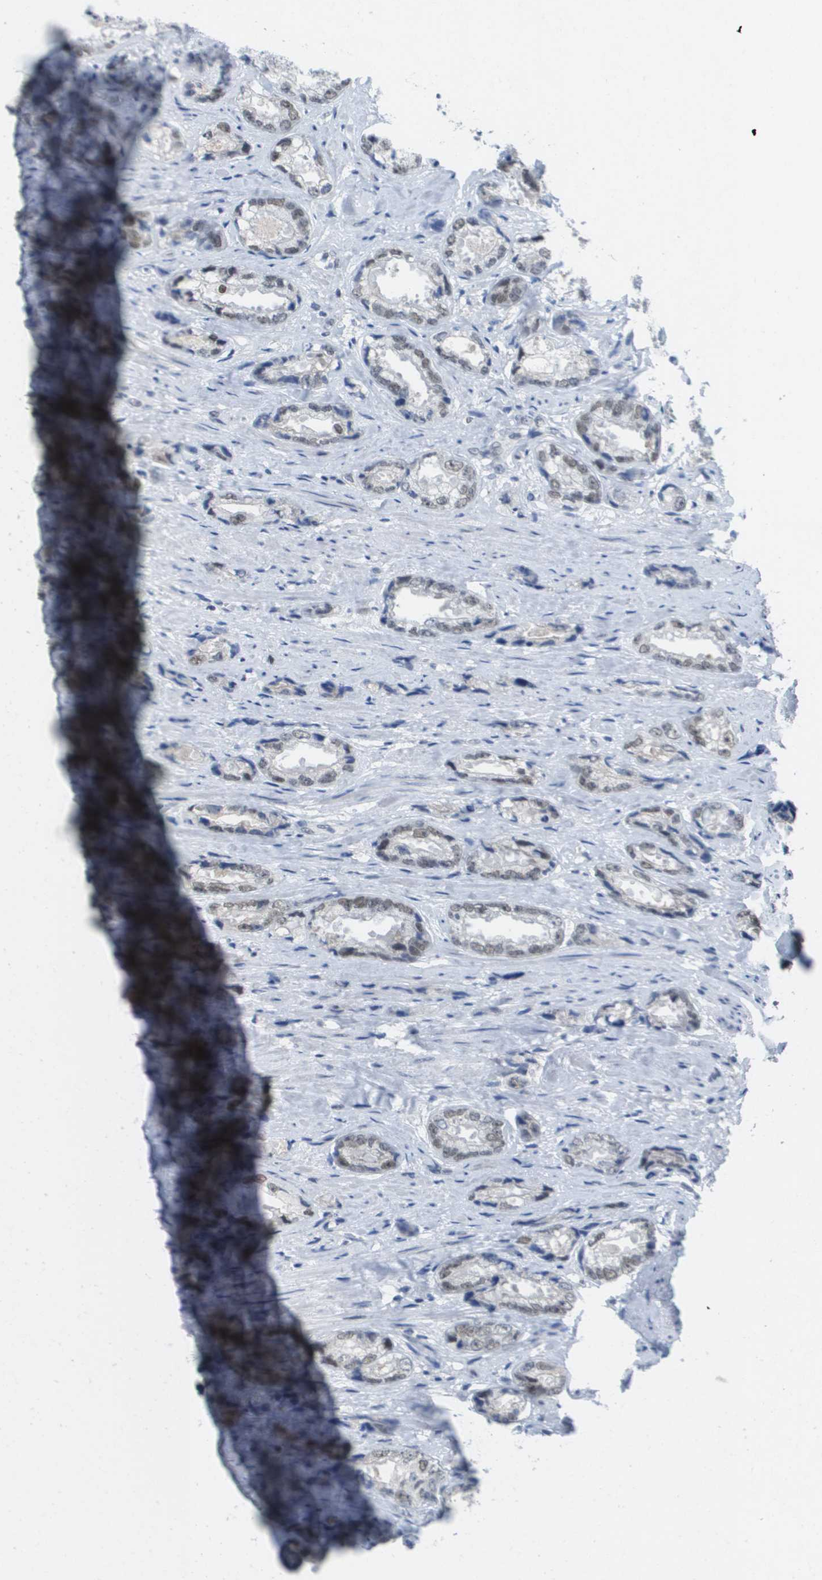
{"staining": {"intensity": "weak", "quantity": ">75%", "location": "nuclear"}, "tissue": "prostate cancer", "cell_type": "Tumor cells", "image_type": "cancer", "snomed": [{"axis": "morphology", "description": "Adenocarcinoma, High grade"}, {"axis": "topography", "description": "Prostate"}], "caption": "About >75% of tumor cells in prostate adenocarcinoma (high-grade) reveal weak nuclear protein expression as visualized by brown immunohistochemical staining.", "gene": "TP53RK", "patient": {"sex": "male", "age": 61}}